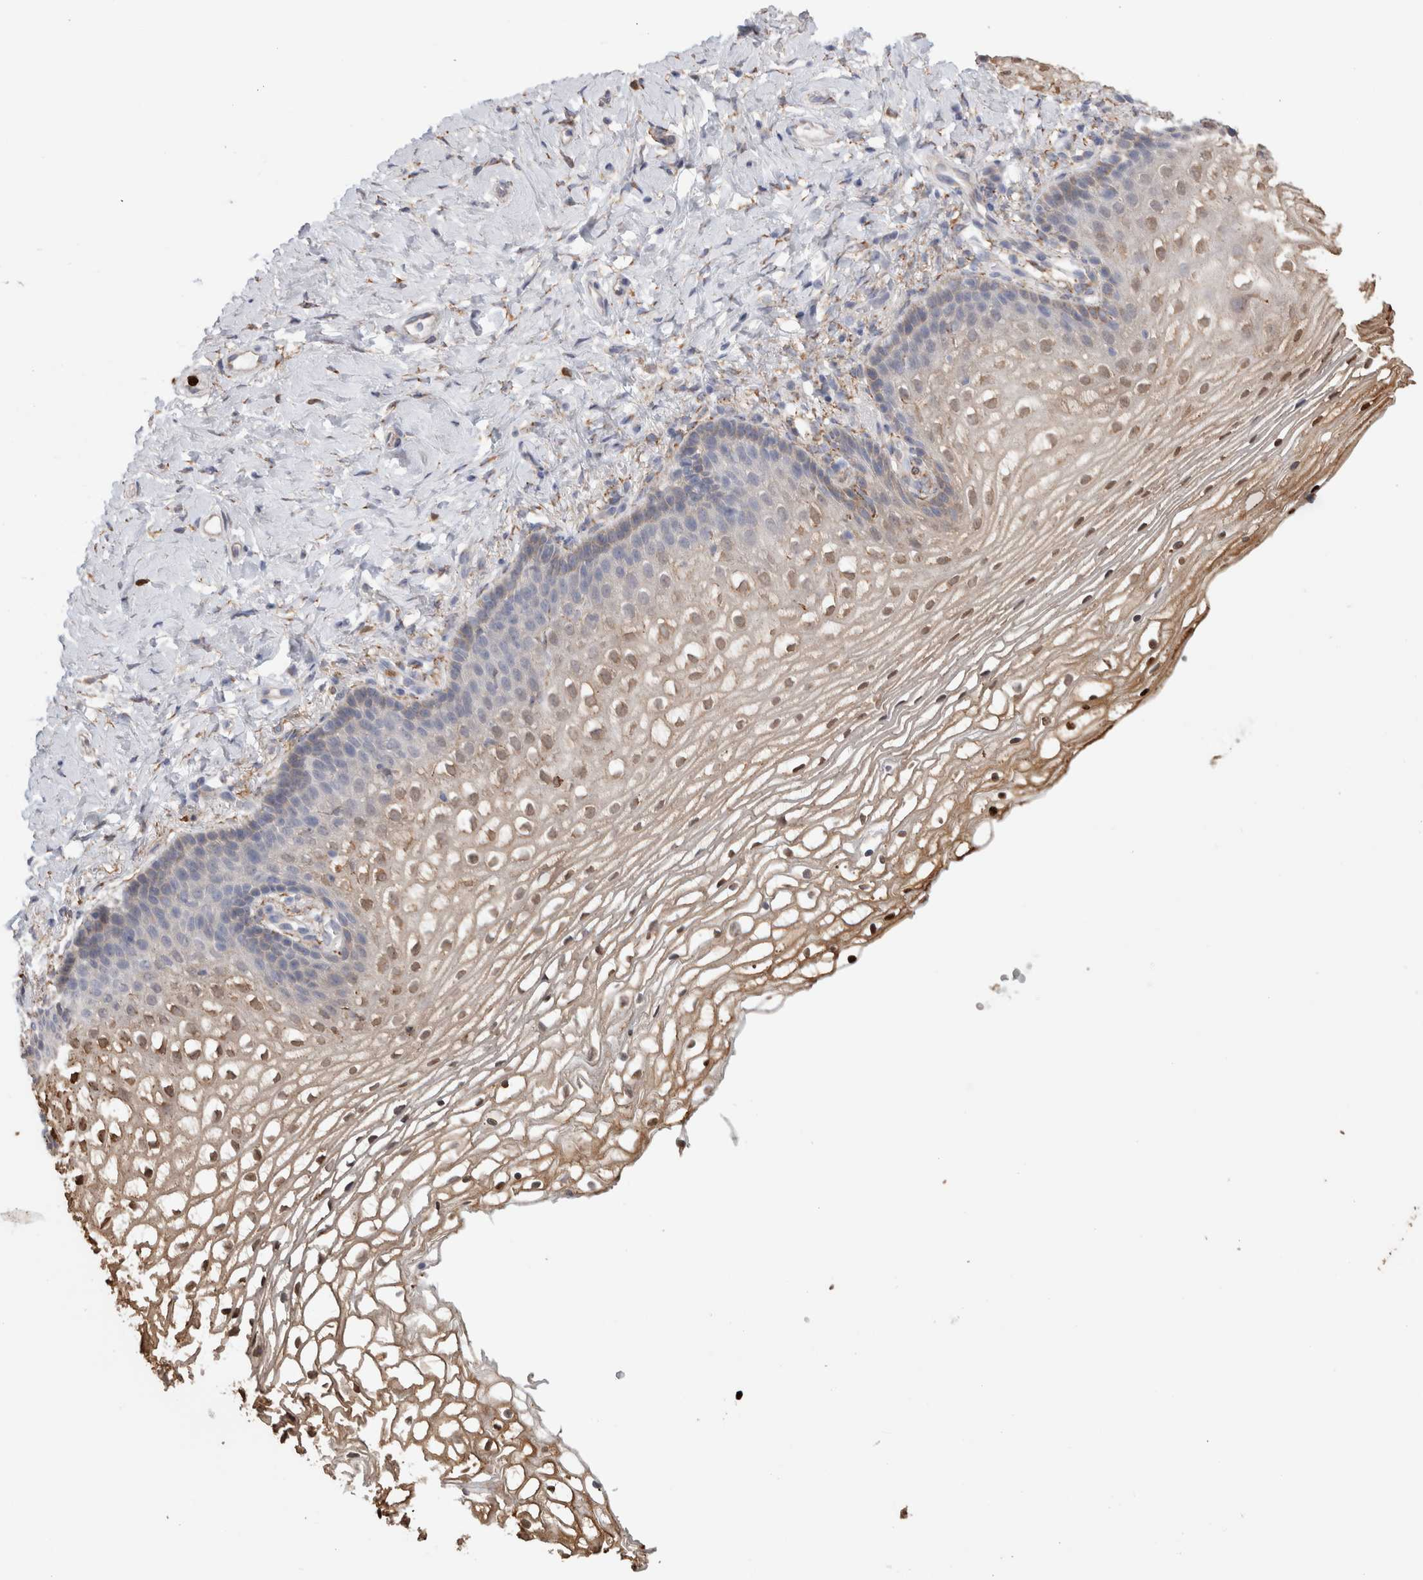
{"staining": {"intensity": "weak", "quantity": ">75%", "location": "cytoplasmic/membranous,nuclear"}, "tissue": "vagina", "cell_type": "Squamous epithelial cells", "image_type": "normal", "snomed": [{"axis": "morphology", "description": "Normal tissue, NOS"}, {"axis": "topography", "description": "Vagina"}], "caption": "Immunohistochemical staining of normal human vagina exhibits >75% levels of weak cytoplasmic/membranous,nuclear protein positivity in about >75% of squamous epithelial cells.", "gene": "P4HA1", "patient": {"sex": "female", "age": 60}}